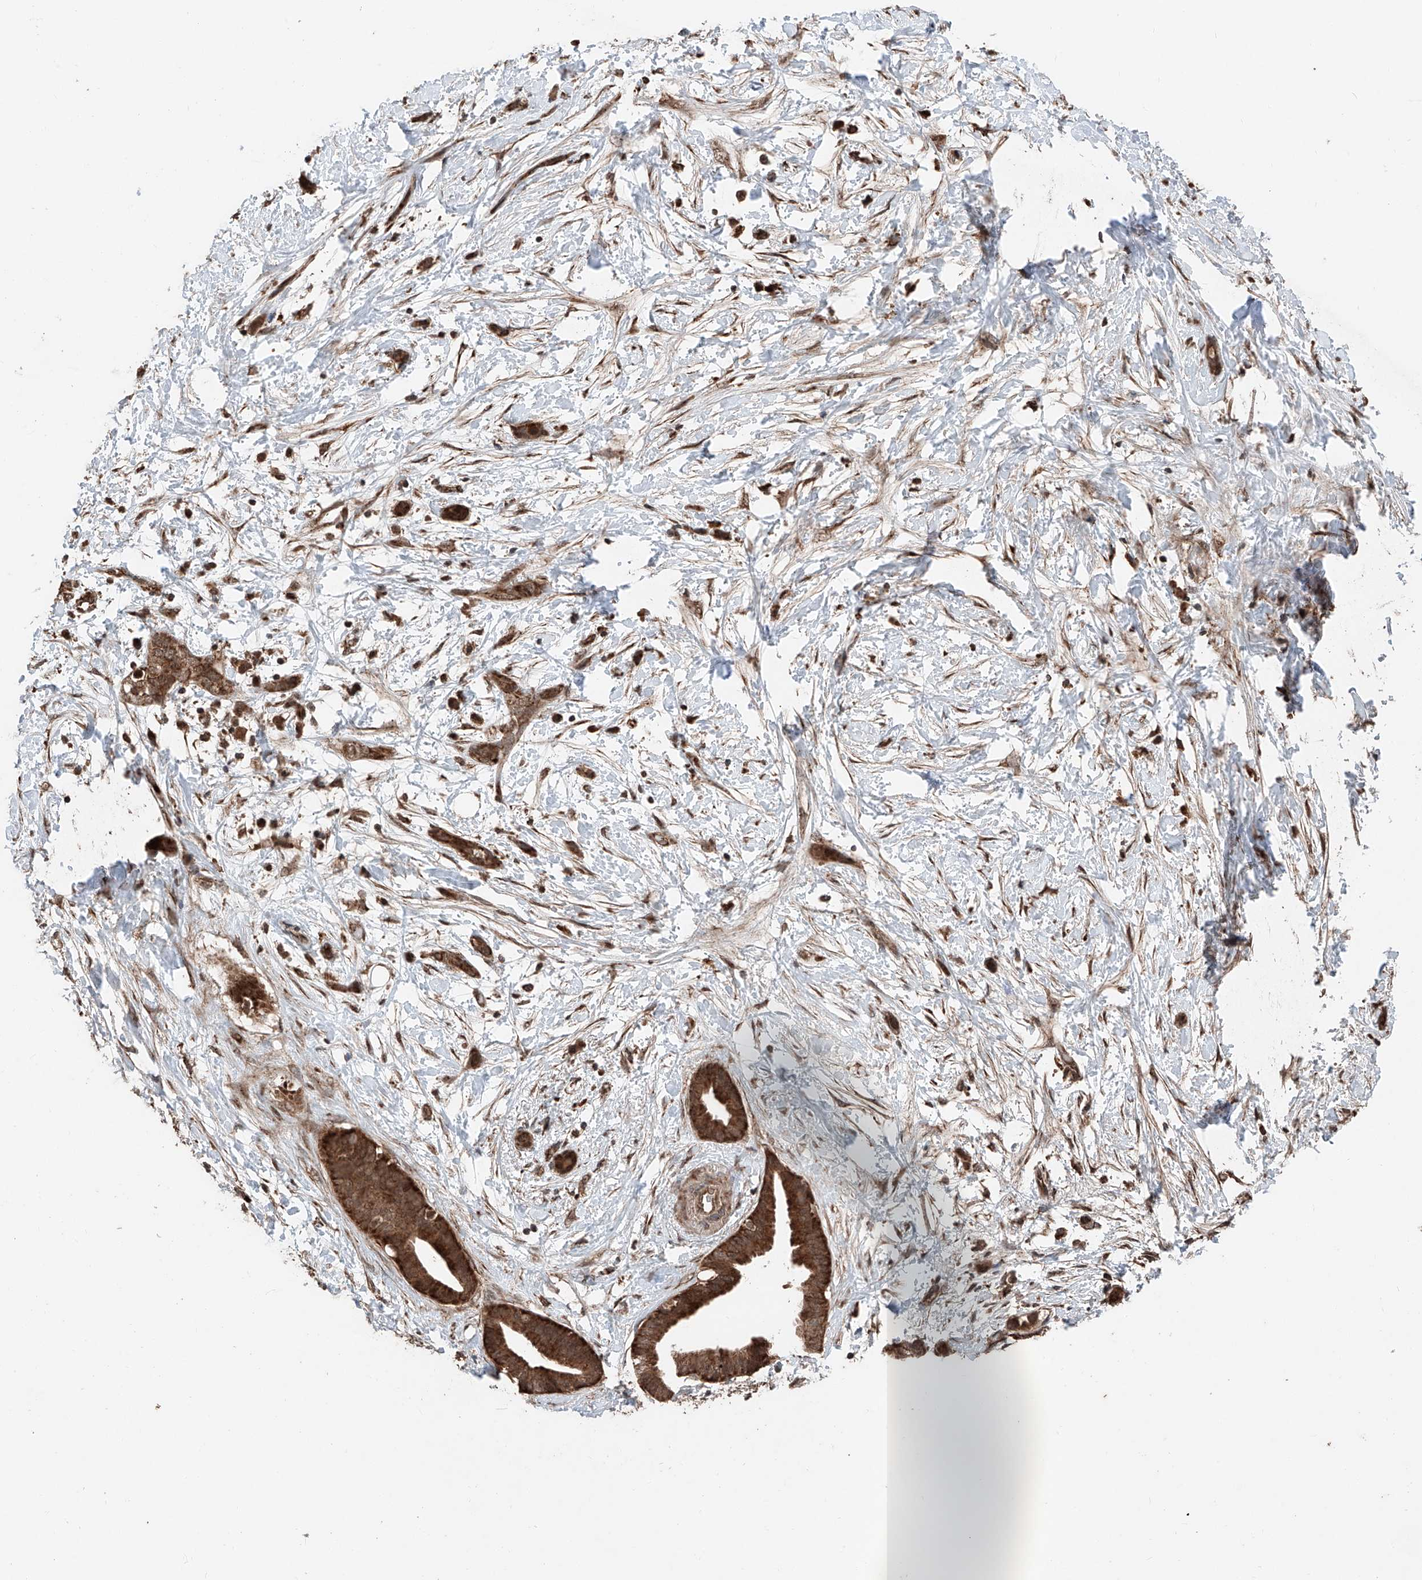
{"staining": {"intensity": "strong", "quantity": ">75%", "location": "cytoplasmic/membranous"}, "tissue": "pancreatic cancer", "cell_type": "Tumor cells", "image_type": "cancer", "snomed": [{"axis": "morphology", "description": "Normal tissue, NOS"}, {"axis": "morphology", "description": "Adenocarcinoma, NOS"}, {"axis": "topography", "description": "Pancreas"}, {"axis": "topography", "description": "Peripheral nerve tissue"}], "caption": "Immunohistochemical staining of pancreatic cancer exhibits high levels of strong cytoplasmic/membranous protein positivity in approximately >75% of tumor cells.", "gene": "ZSCAN29", "patient": {"sex": "female", "age": 63}}